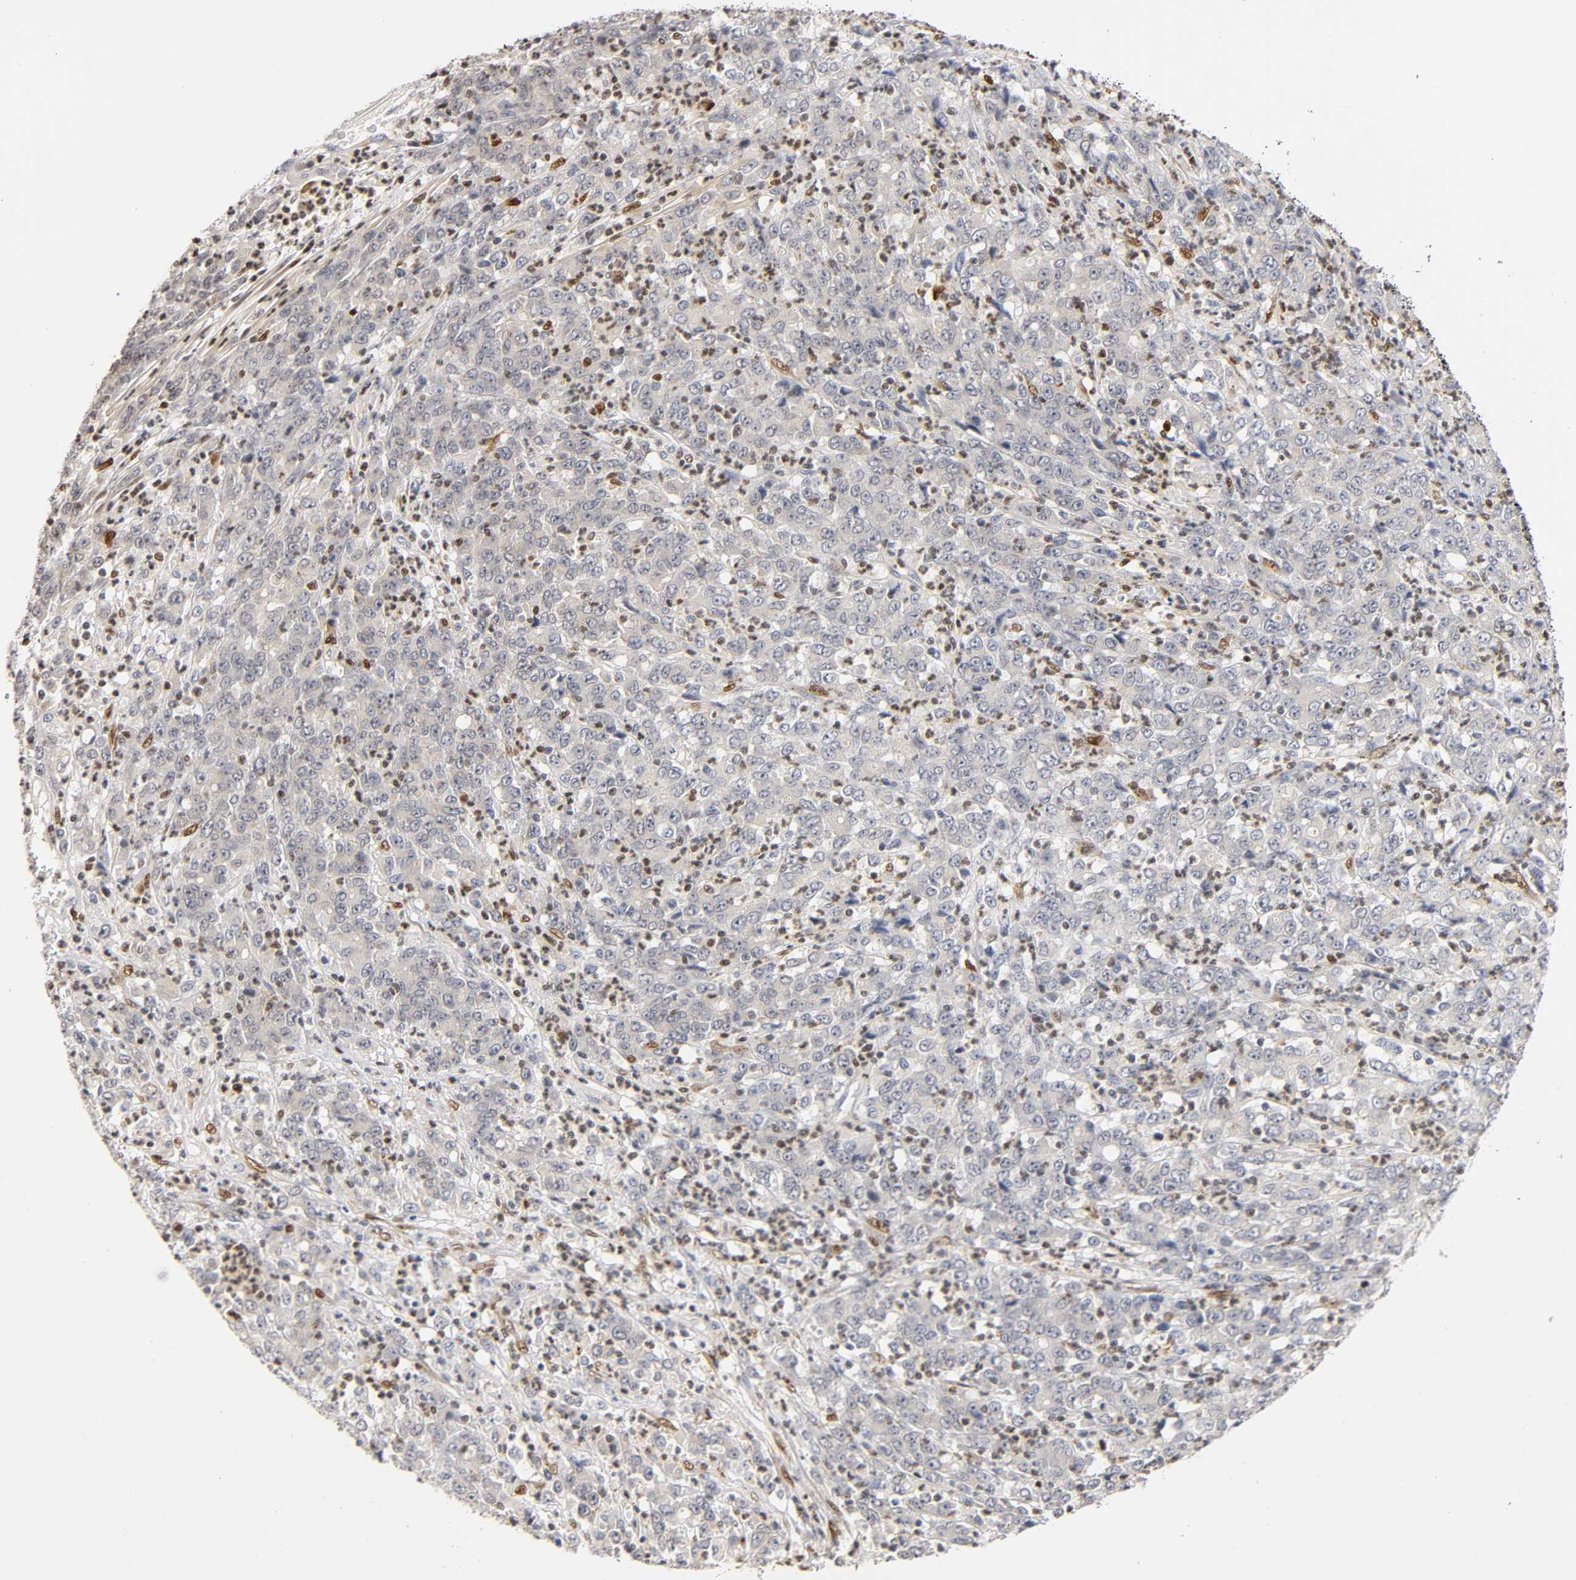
{"staining": {"intensity": "negative", "quantity": "none", "location": "none"}, "tissue": "stomach cancer", "cell_type": "Tumor cells", "image_type": "cancer", "snomed": [{"axis": "morphology", "description": "Adenocarcinoma, NOS"}, {"axis": "topography", "description": "Stomach, lower"}], "caption": "Tumor cells are negative for protein expression in human stomach cancer (adenocarcinoma).", "gene": "RUNX1", "patient": {"sex": "female", "age": 71}}